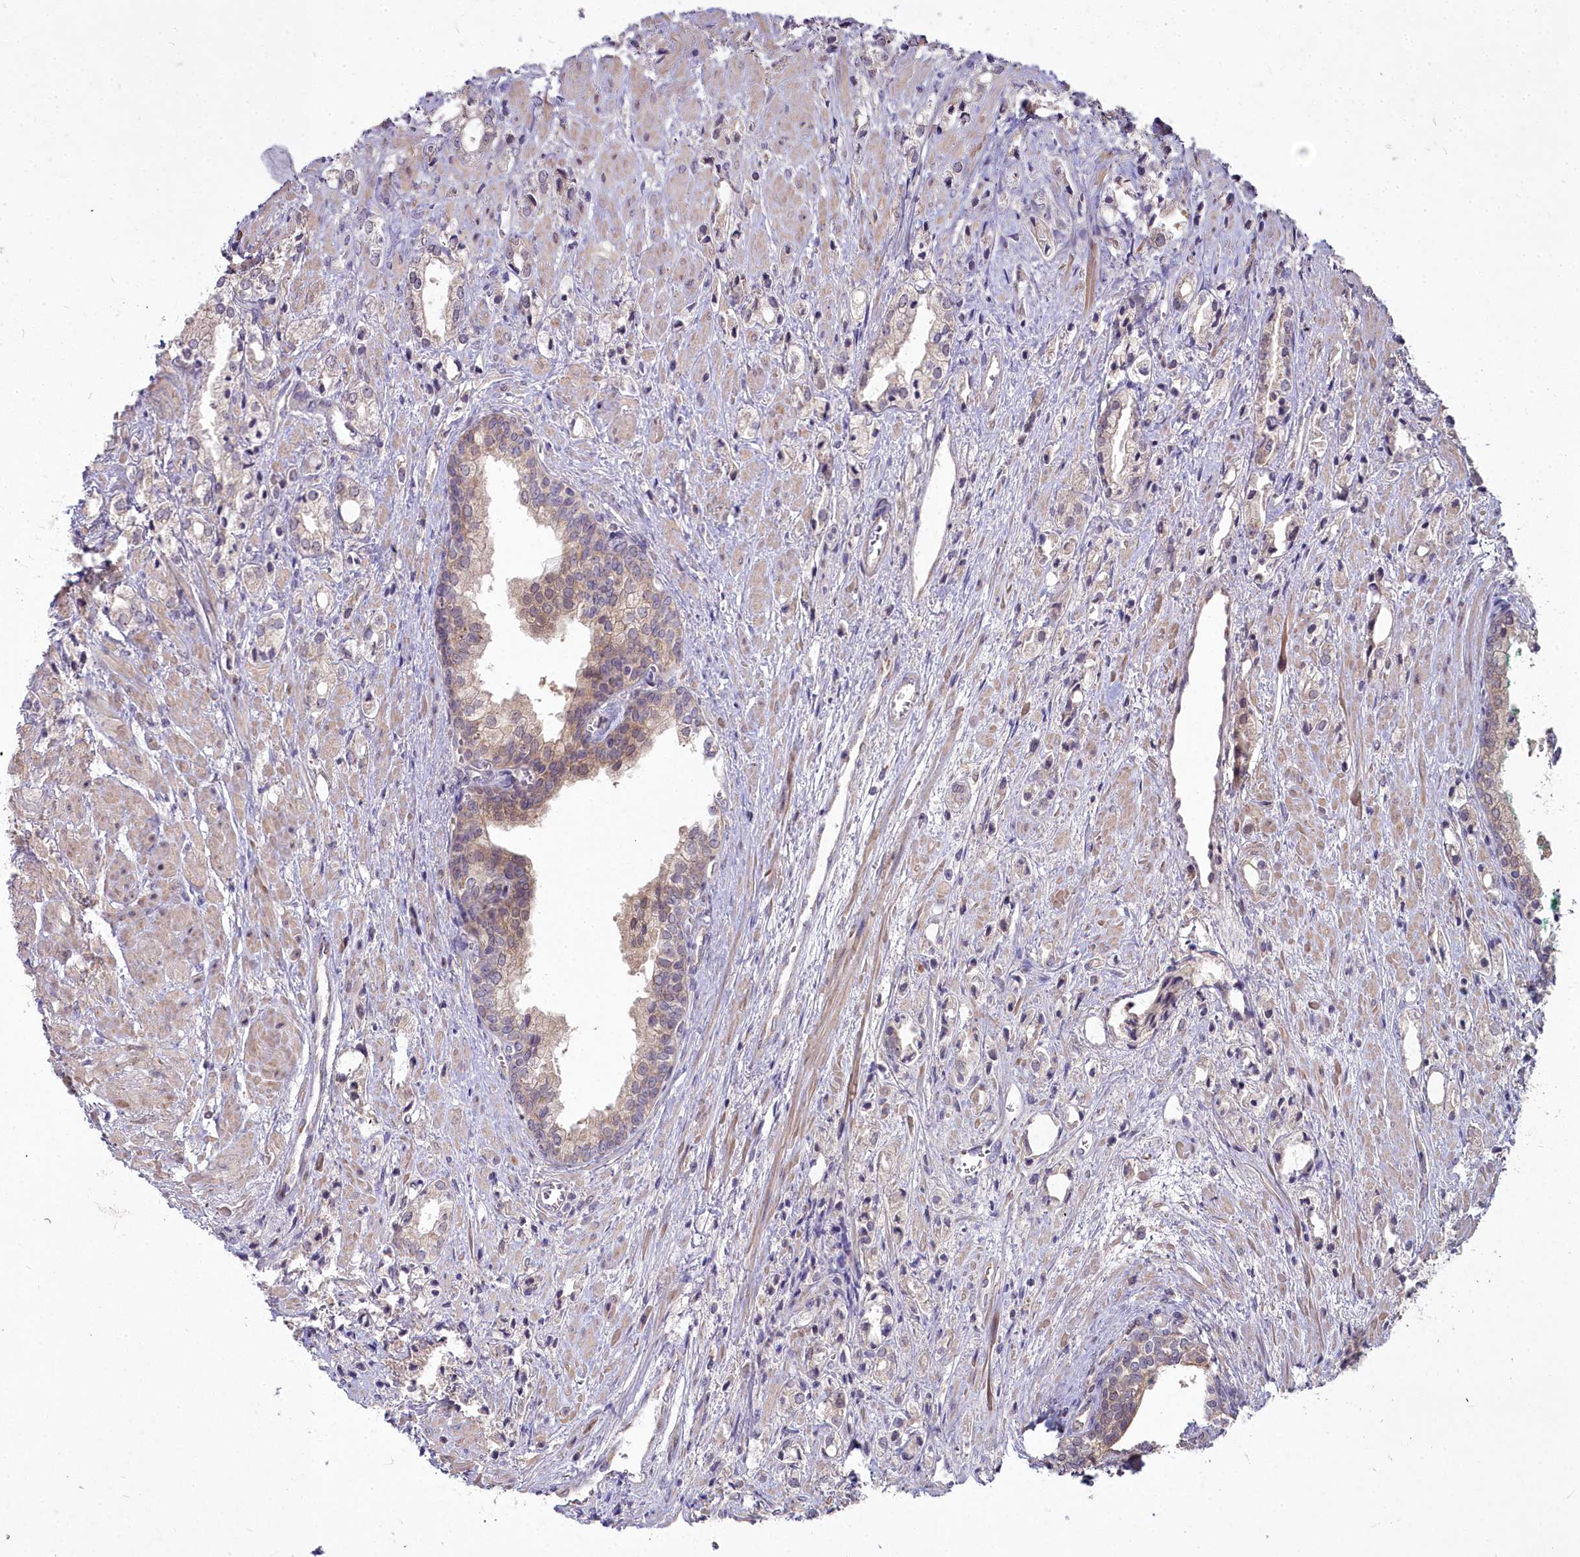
{"staining": {"intensity": "weak", "quantity": "25%-75%", "location": "cytoplasmic/membranous"}, "tissue": "prostate cancer", "cell_type": "Tumor cells", "image_type": "cancer", "snomed": [{"axis": "morphology", "description": "Adenocarcinoma, High grade"}, {"axis": "topography", "description": "Prostate"}], "caption": "Brown immunohistochemical staining in adenocarcinoma (high-grade) (prostate) displays weak cytoplasmic/membranous staining in approximately 25%-75% of tumor cells.", "gene": "MICU2", "patient": {"sex": "male", "age": 50}}